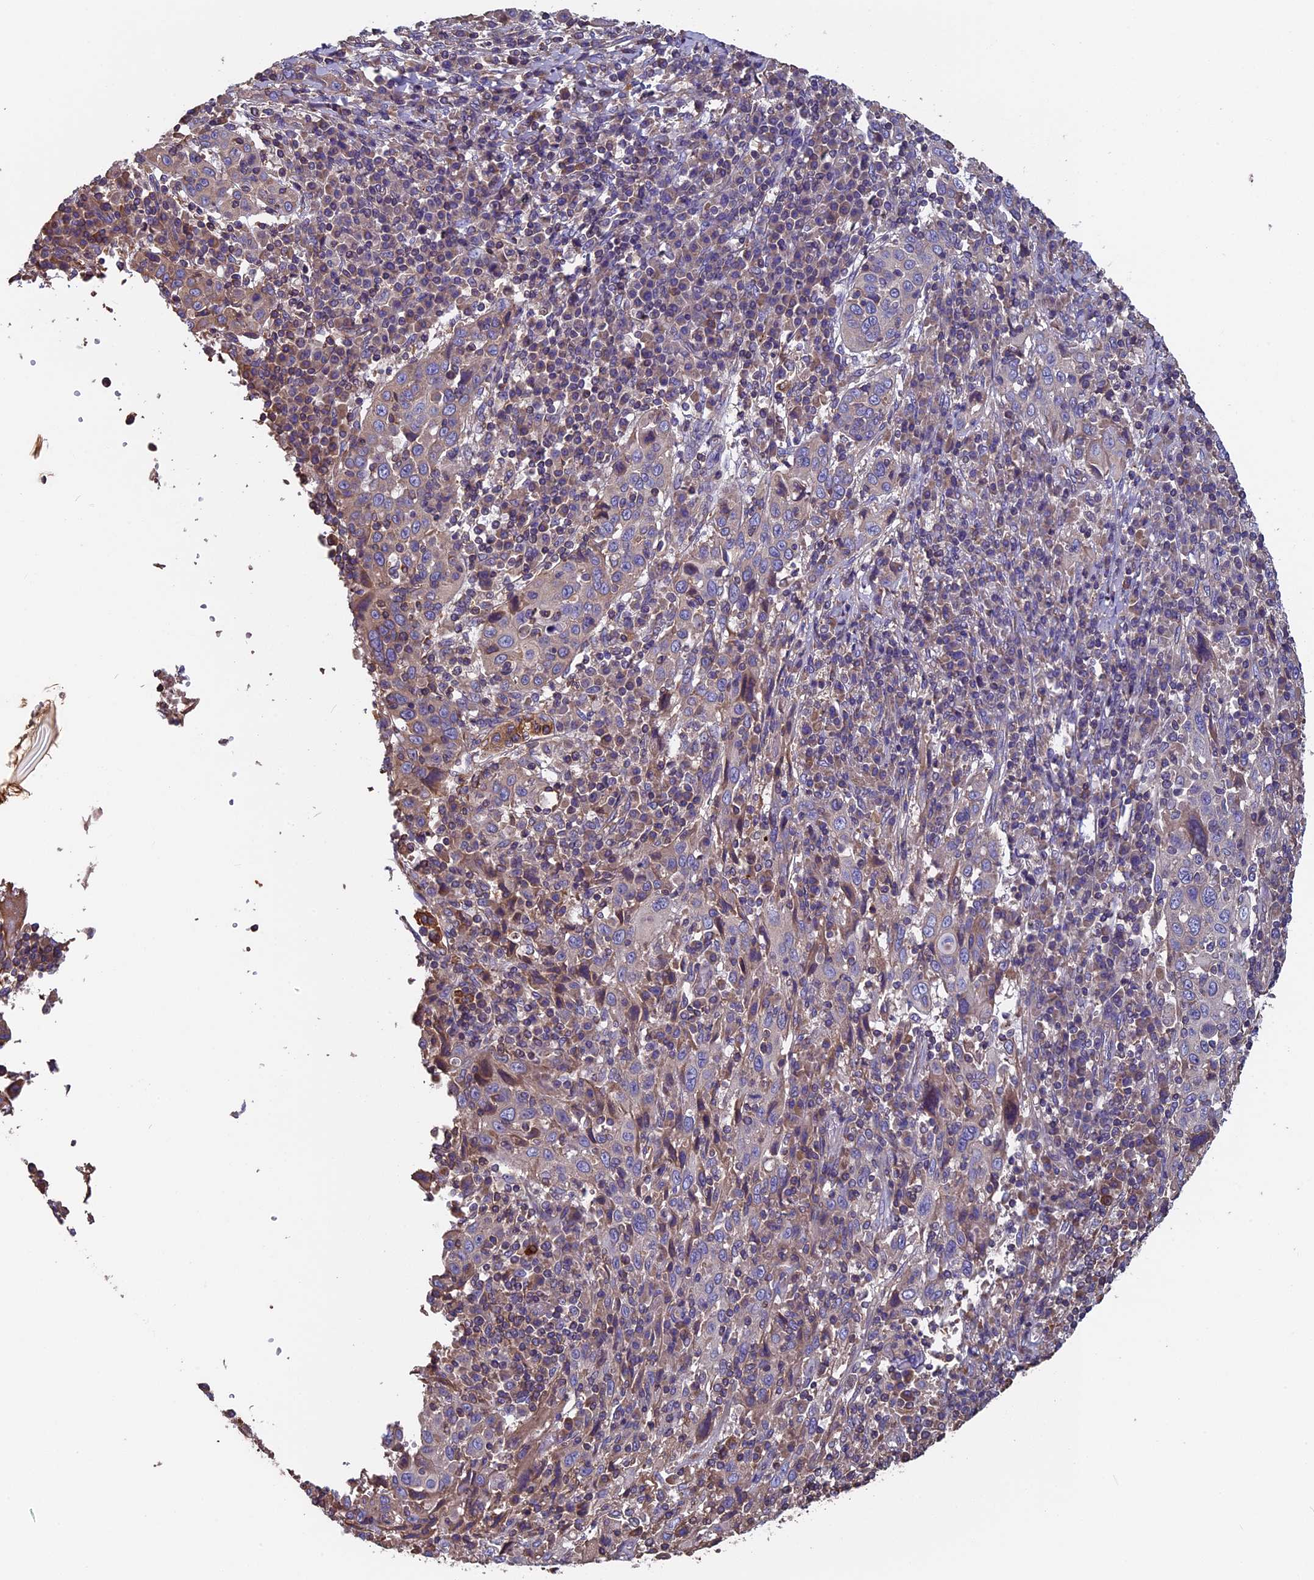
{"staining": {"intensity": "weak", "quantity": "<25%", "location": "cytoplasmic/membranous"}, "tissue": "cervical cancer", "cell_type": "Tumor cells", "image_type": "cancer", "snomed": [{"axis": "morphology", "description": "Squamous cell carcinoma, NOS"}, {"axis": "topography", "description": "Cervix"}], "caption": "A high-resolution image shows immunohistochemistry (IHC) staining of cervical cancer, which demonstrates no significant positivity in tumor cells.", "gene": "CCDC153", "patient": {"sex": "female", "age": 46}}